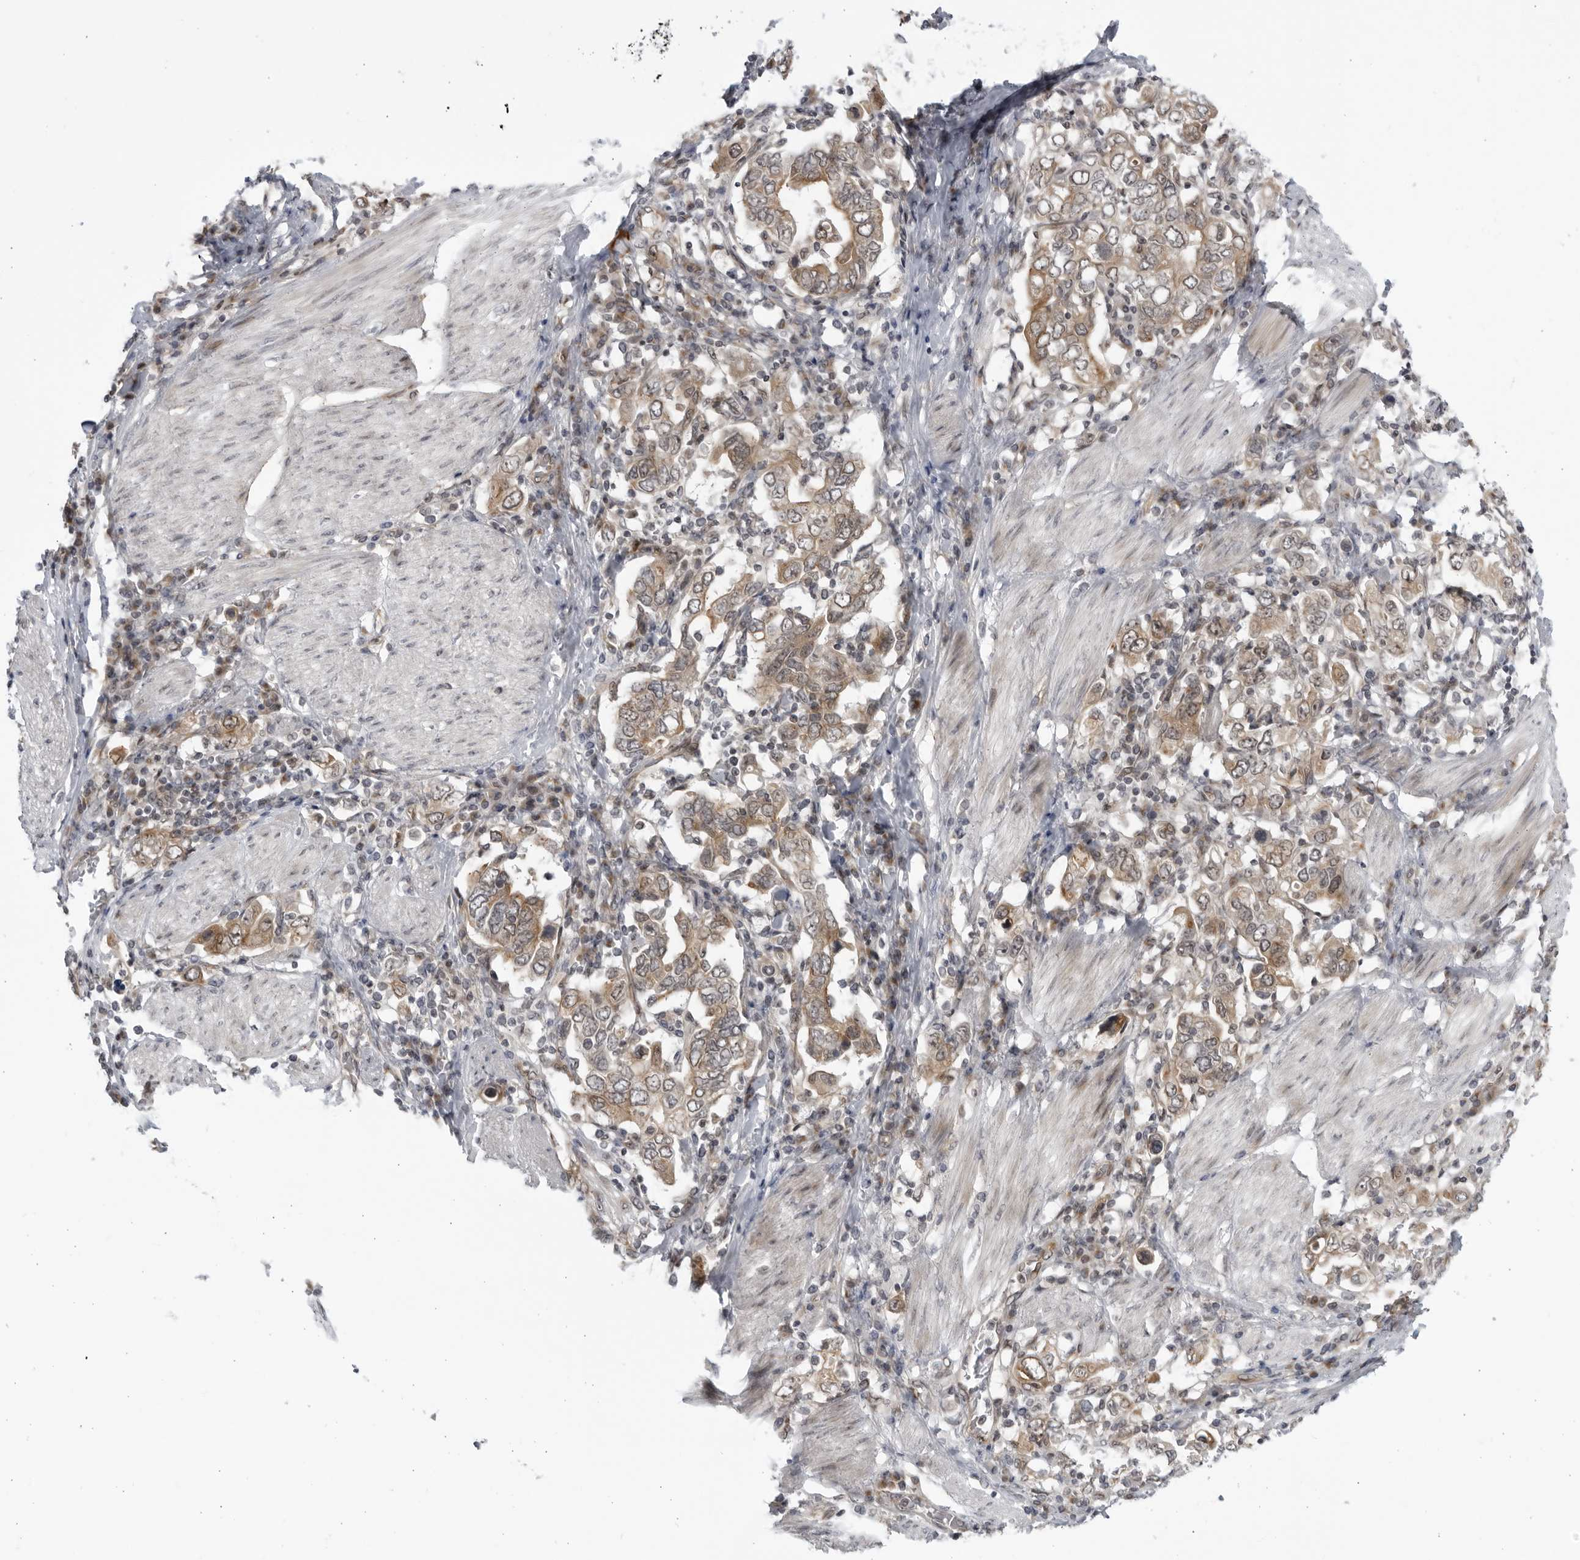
{"staining": {"intensity": "moderate", "quantity": ">75%", "location": "cytoplasmic/membranous,nuclear"}, "tissue": "stomach cancer", "cell_type": "Tumor cells", "image_type": "cancer", "snomed": [{"axis": "morphology", "description": "Adenocarcinoma, NOS"}, {"axis": "topography", "description": "Stomach, upper"}], "caption": "Adenocarcinoma (stomach) stained for a protein (brown) exhibits moderate cytoplasmic/membranous and nuclear positive staining in about >75% of tumor cells.", "gene": "ITGB3BP", "patient": {"sex": "male", "age": 62}}